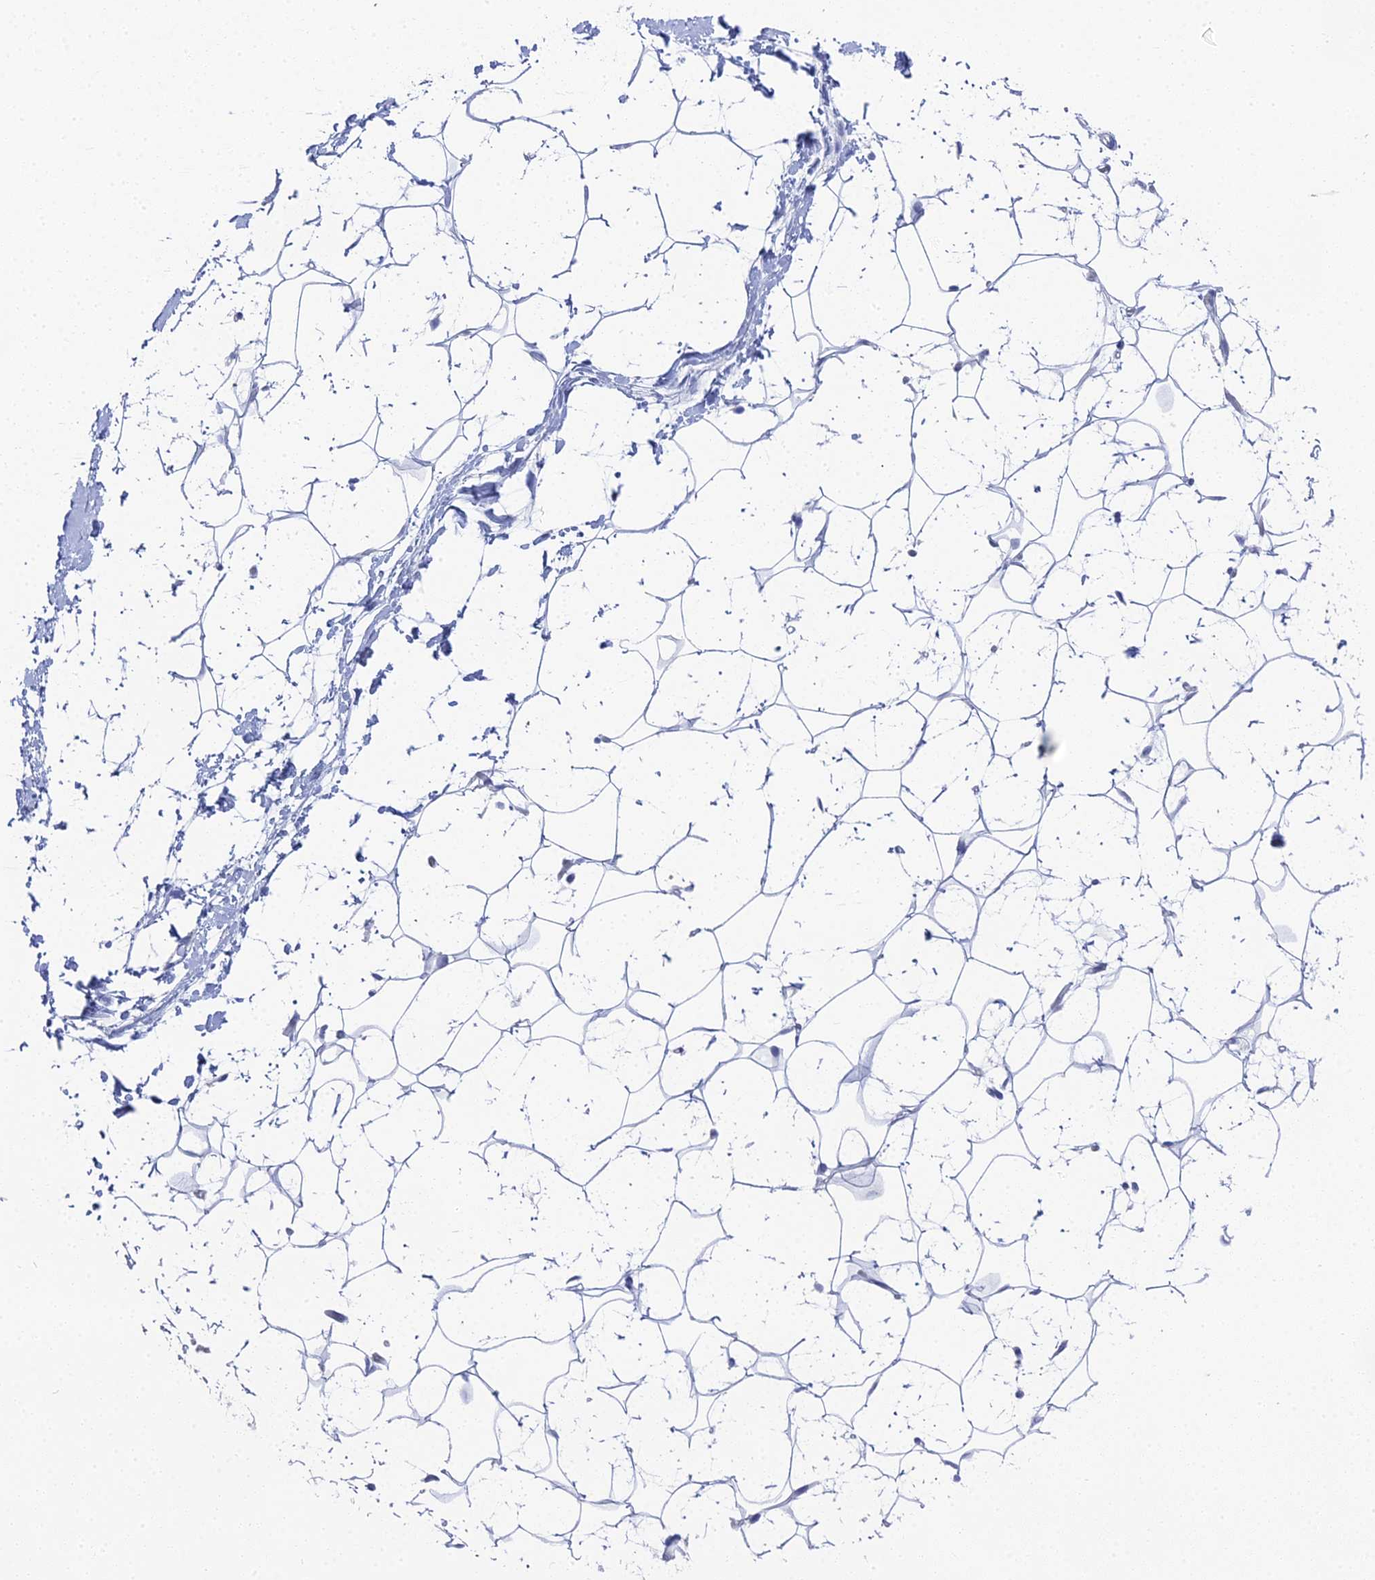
{"staining": {"intensity": "negative", "quantity": "none", "location": "none"}, "tissue": "adipose tissue", "cell_type": "Adipocytes", "image_type": "normal", "snomed": [{"axis": "morphology", "description": "Normal tissue, NOS"}, {"axis": "topography", "description": "Breast"}], "caption": "This is an IHC histopathology image of benign human adipose tissue. There is no positivity in adipocytes.", "gene": "ALPP", "patient": {"sex": "female", "age": 26}}